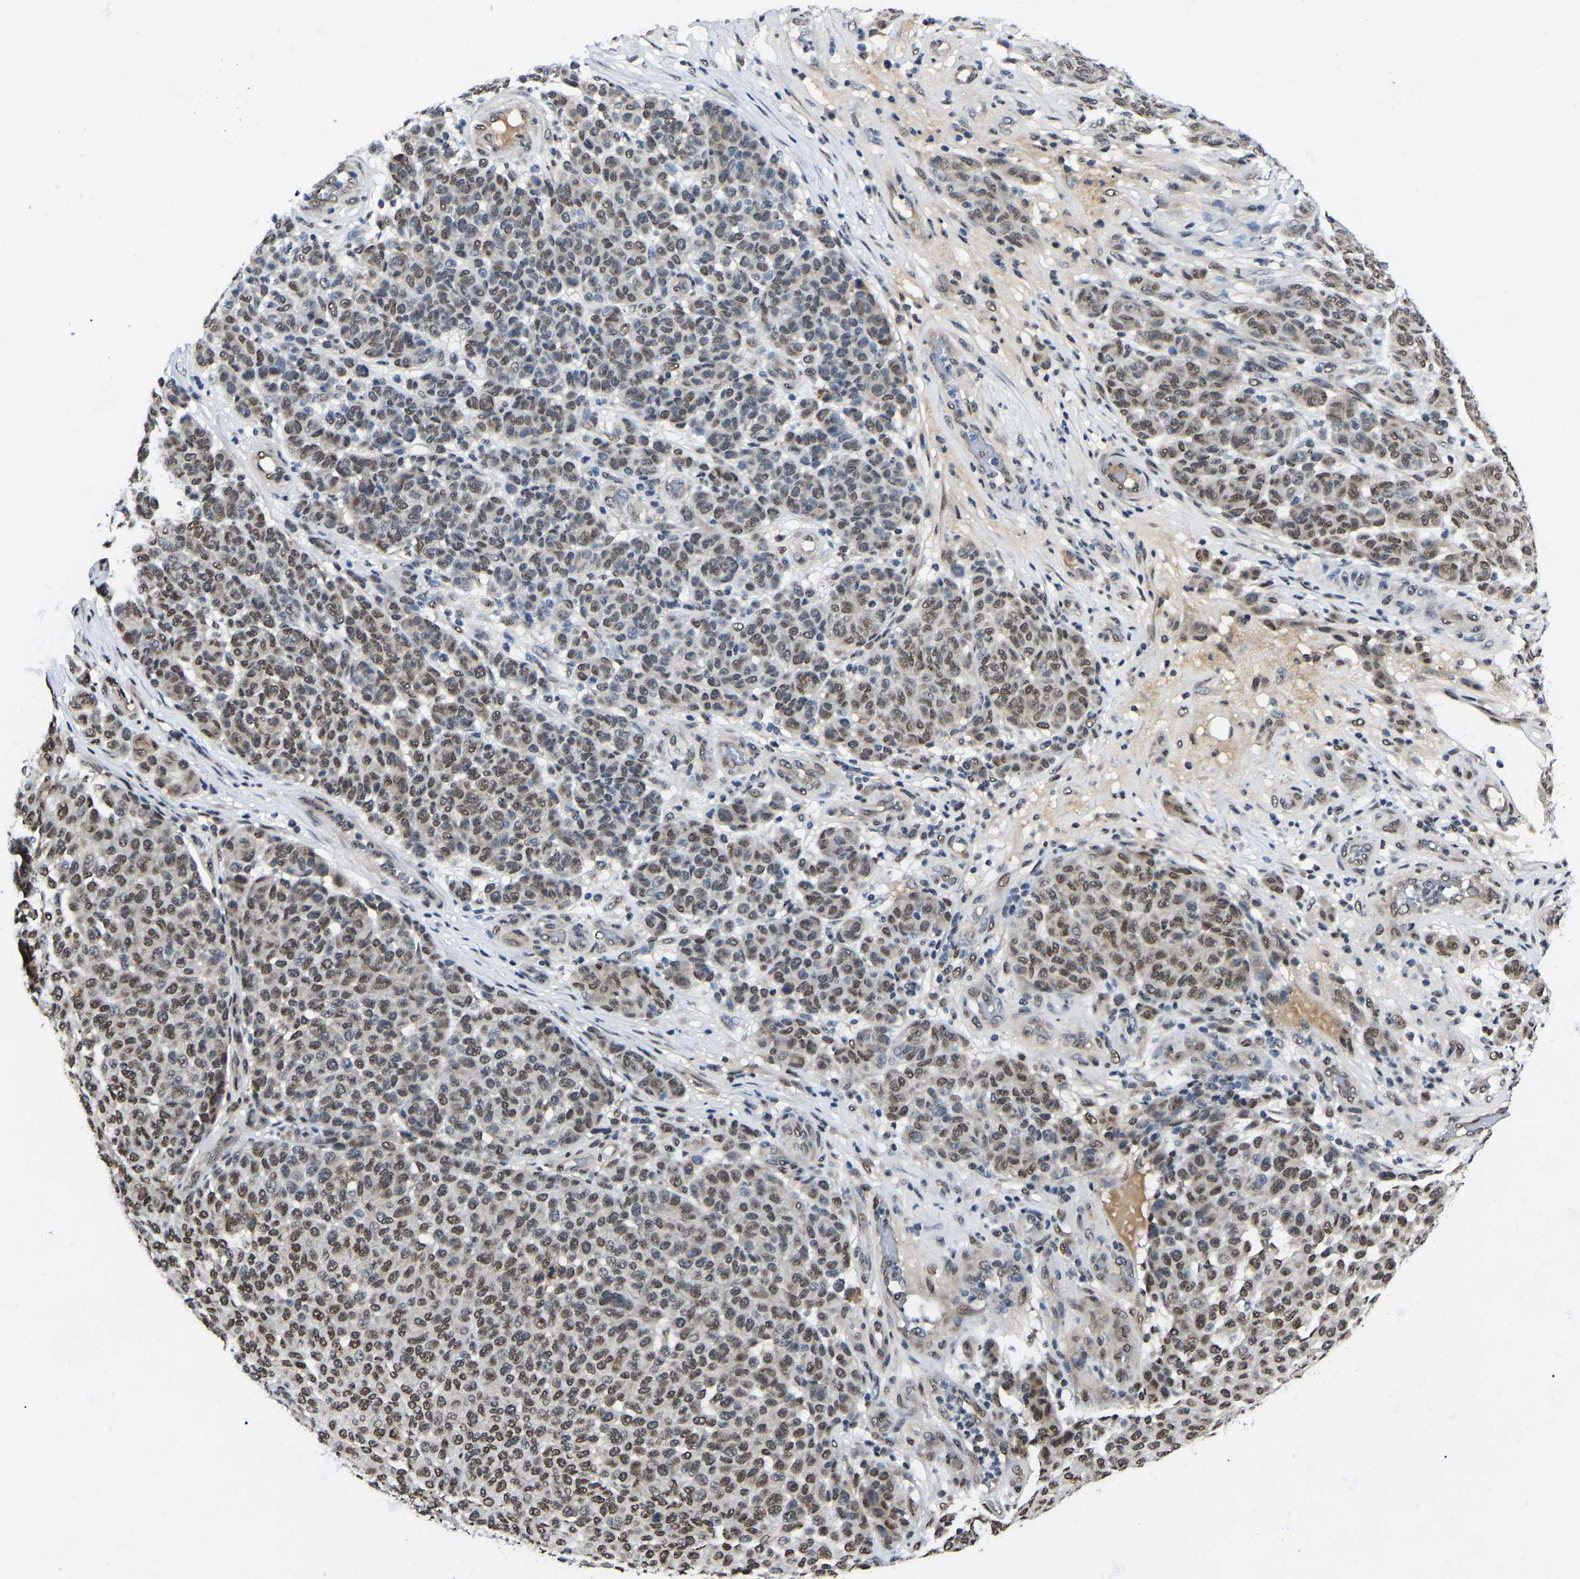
{"staining": {"intensity": "weak", "quantity": ">75%", "location": "nuclear"}, "tissue": "melanoma", "cell_type": "Tumor cells", "image_type": "cancer", "snomed": [{"axis": "morphology", "description": "Malignant melanoma, NOS"}, {"axis": "topography", "description": "Skin"}], "caption": "IHC micrograph of neoplastic tissue: melanoma stained using IHC displays low levels of weak protein expression localized specifically in the nuclear of tumor cells, appearing as a nuclear brown color.", "gene": "TRIM35", "patient": {"sex": "male", "age": 59}}